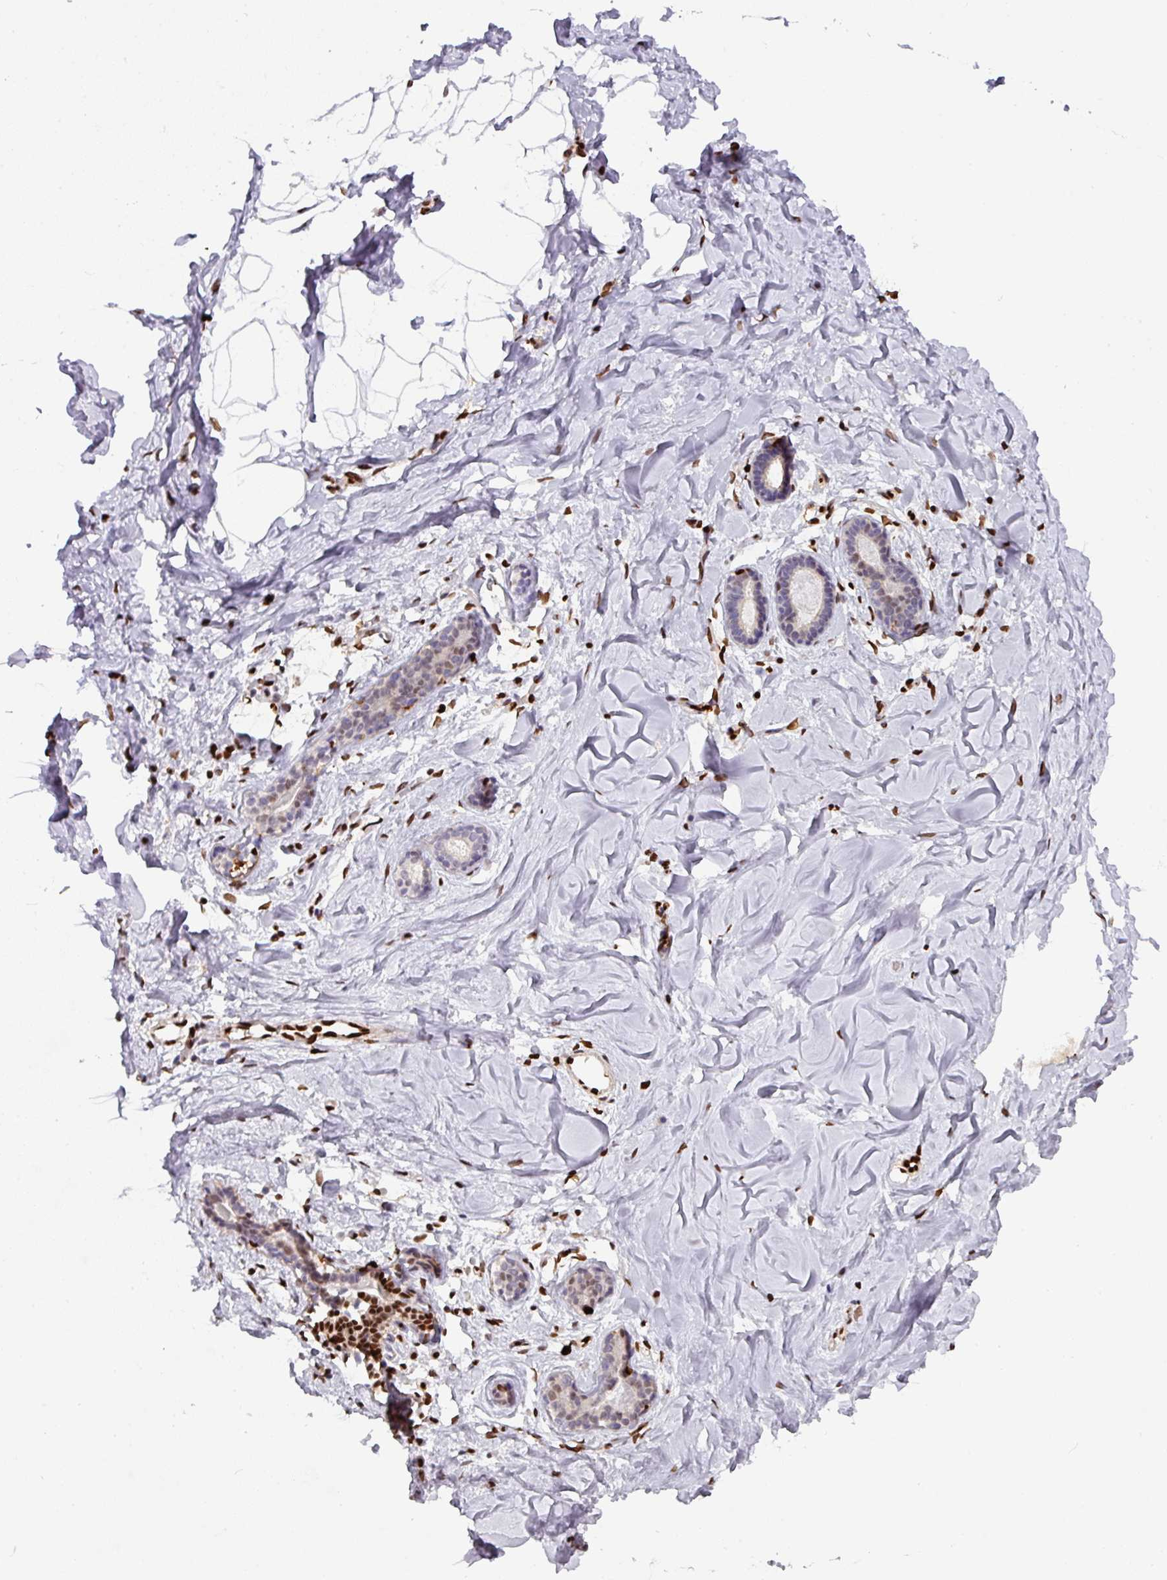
{"staining": {"intensity": "negative", "quantity": "none", "location": "none"}, "tissue": "breast", "cell_type": "Adipocytes", "image_type": "normal", "snomed": [{"axis": "morphology", "description": "Normal tissue, NOS"}, {"axis": "topography", "description": "Breast"}], "caption": "Human breast stained for a protein using IHC reveals no positivity in adipocytes.", "gene": "SAMHD1", "patient": {"sex": "female", "age": 23}}